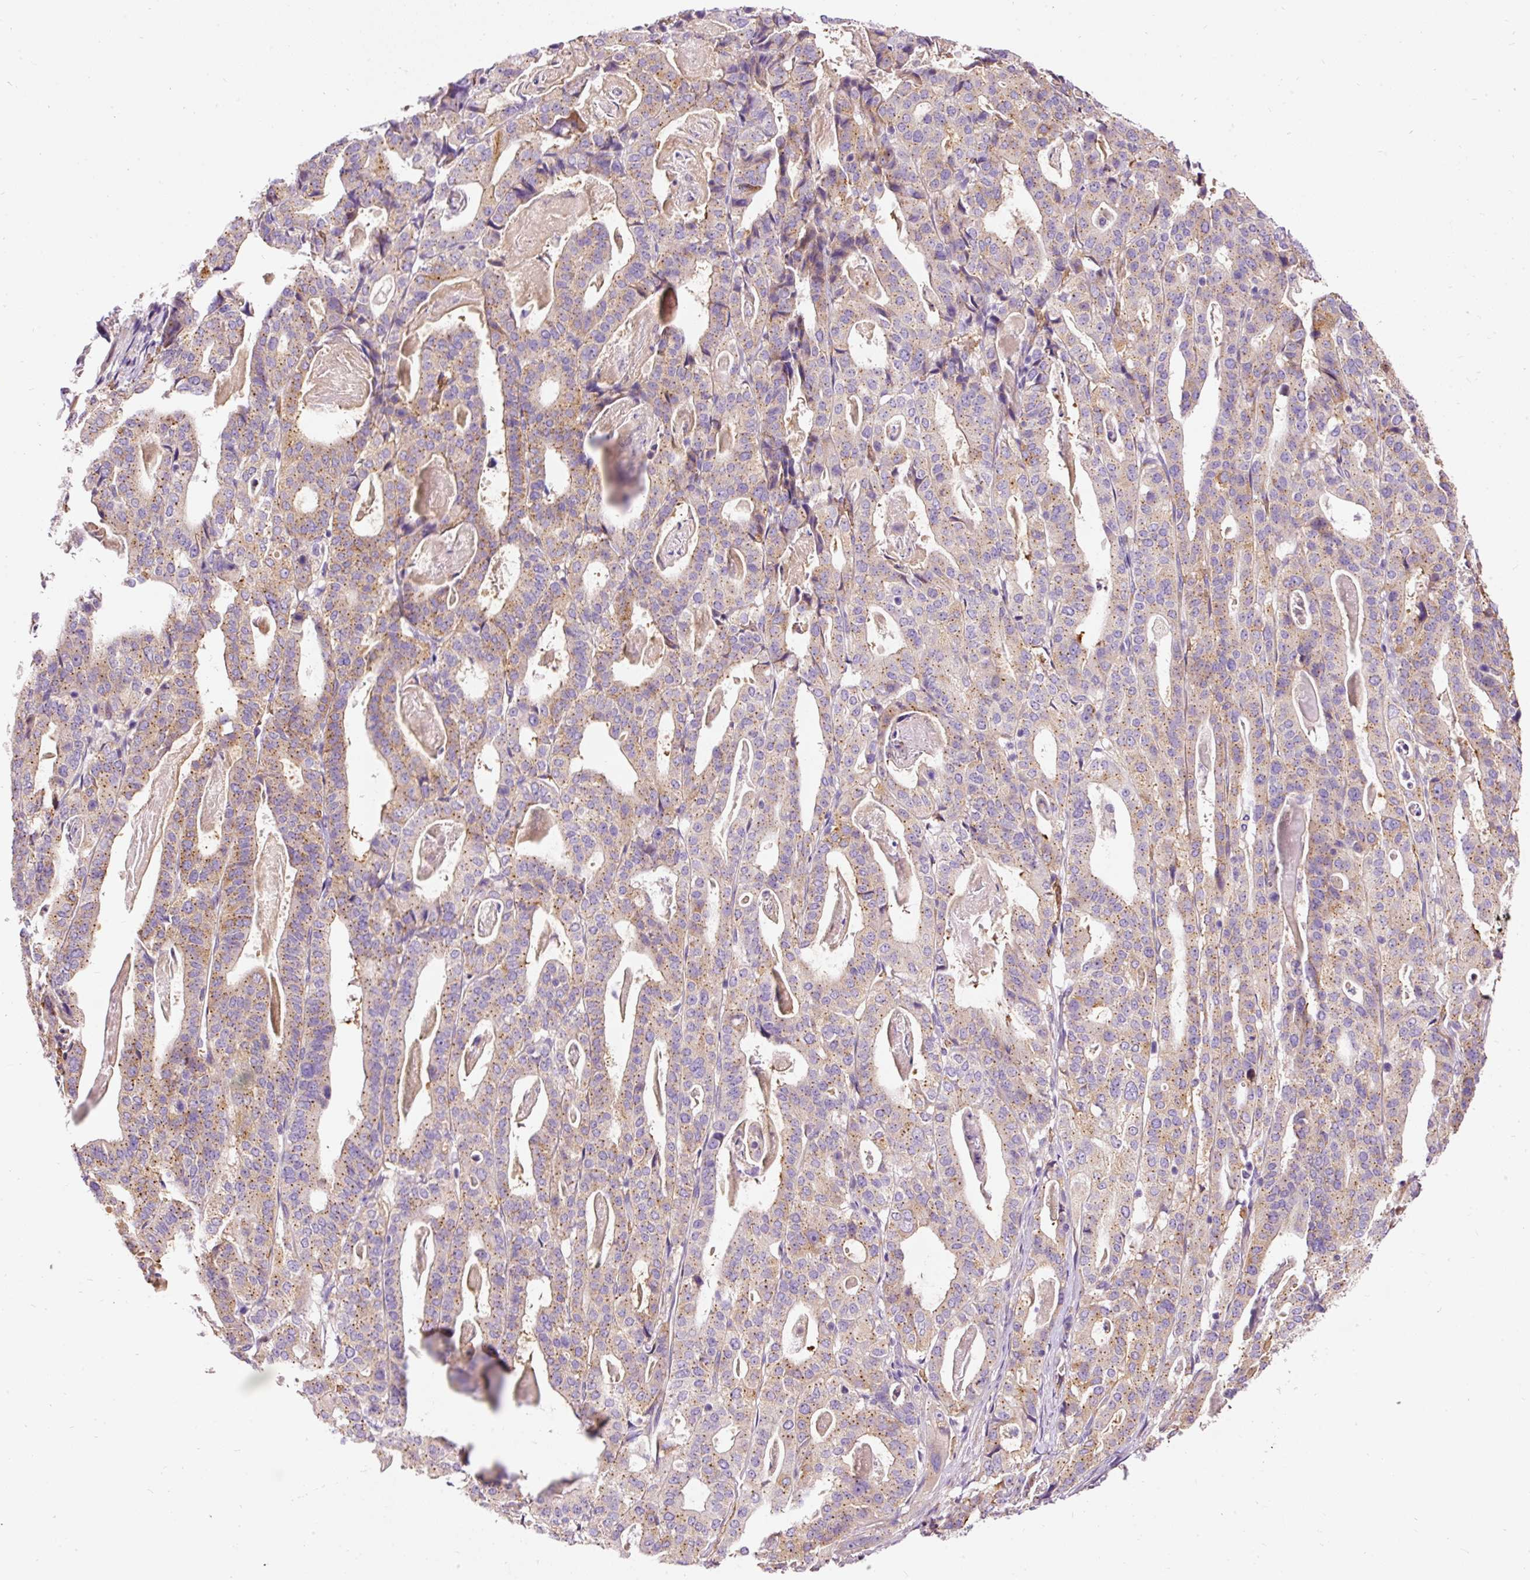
{"staining": {"intensity": "moderate", "quantity": ">75%", "location": "cytoplasmic/membranous"}, "tissue": "stomach cancer", "cell_type": "Tumor cells", "image_type": "cancer", "snomed": [{"axis": "morphology", "description": "Adenocarcinoma, NOS"}, {"axis": "topography", "description": "Stomach"}], "caption": "There is medium levels of moderate cytoplasmic/membranous expression in tumor cells of stomach cancer, as demonstrated by immunohistochemical staining (brown color).", "gene": "PRRC2A", "patient": {"sex": "male", "age": 48}}